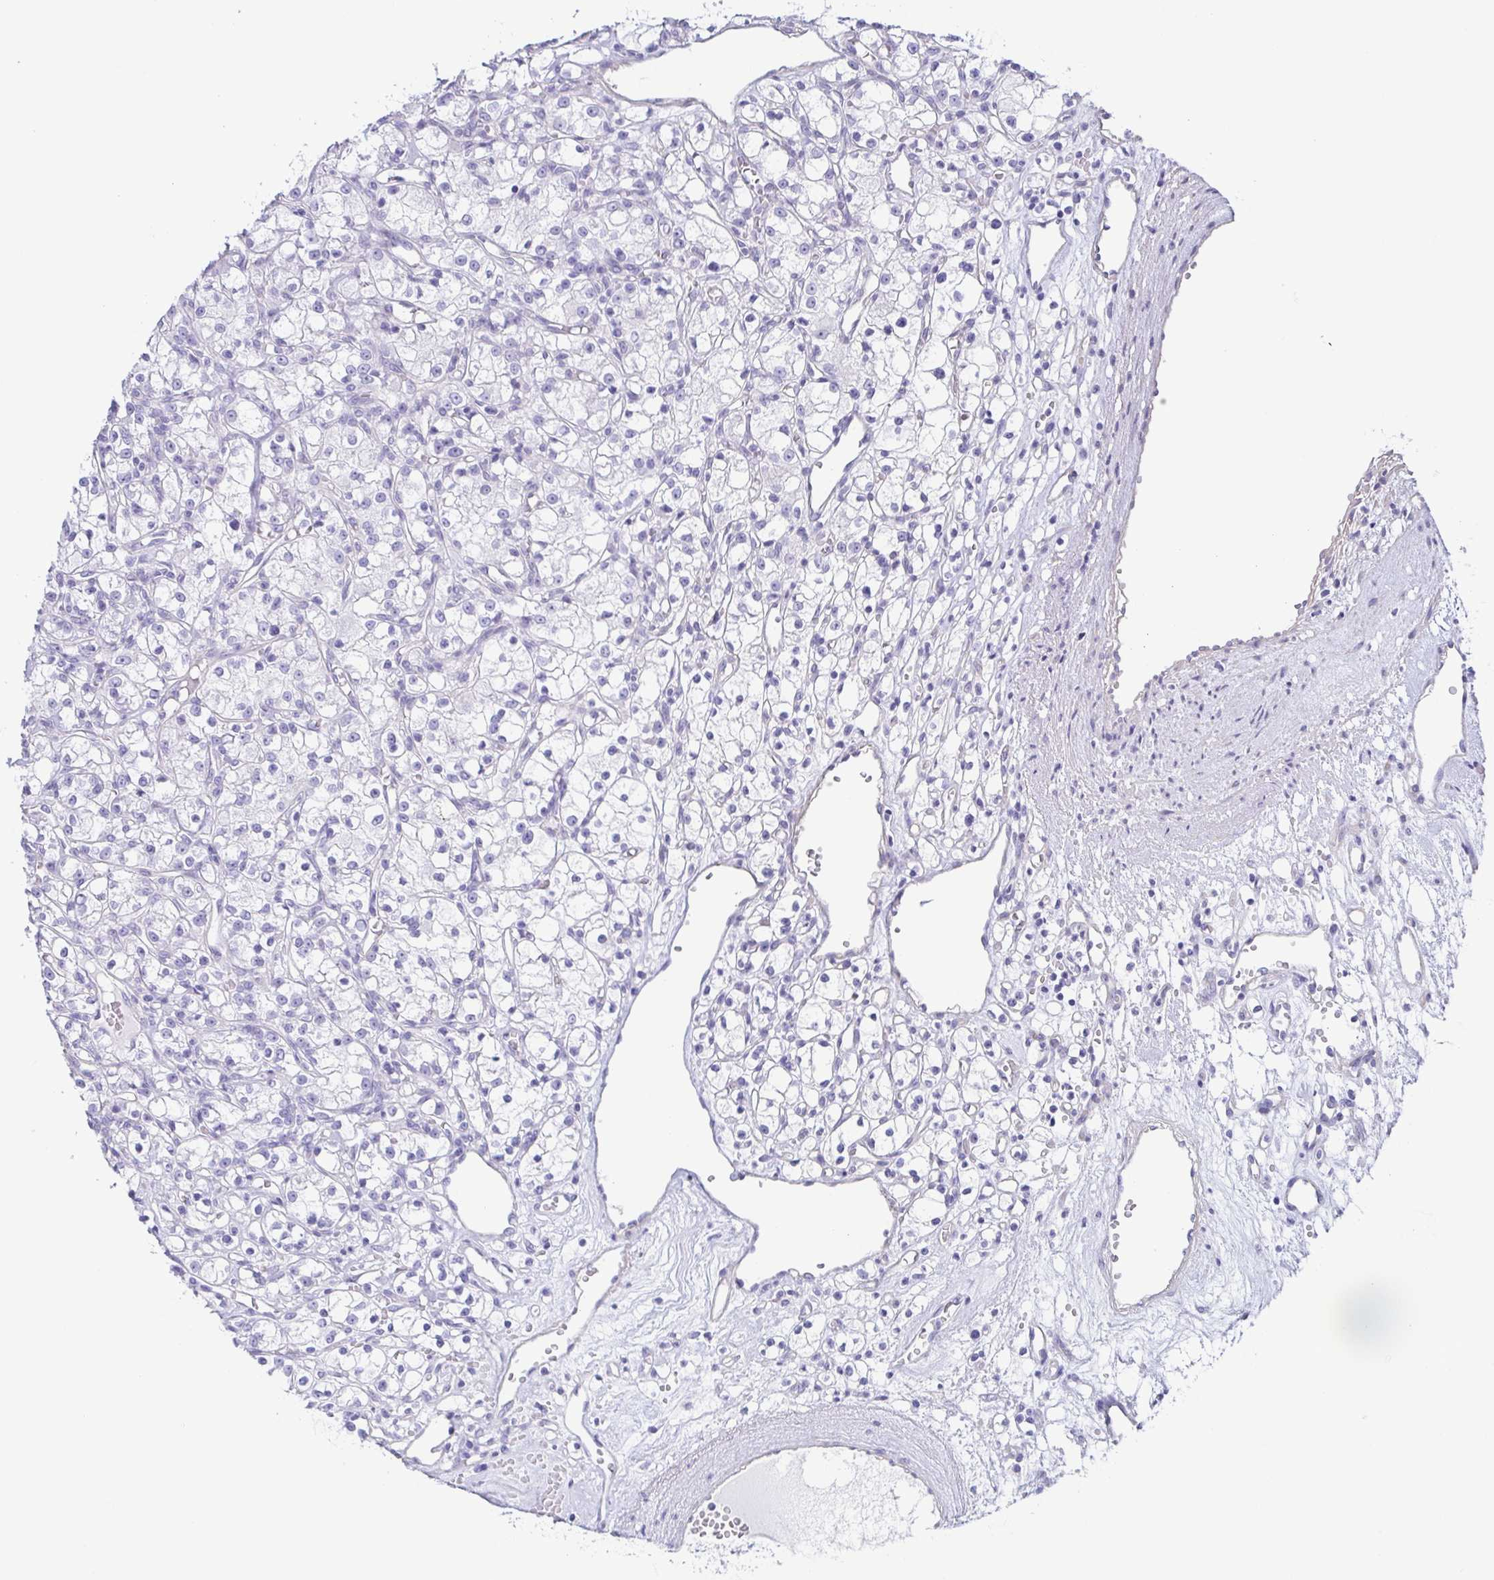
{"staining": {"intensity": "negative", "quantity": "none", "location": "none"}, "tissue": "renal cancer", "cell_type": "Tumor cells", "image_type": "cancer", "snomed": [{"axis": "morphology", "description": "Adenocarcinoma, NOS"}, {"axis": "topography", "description": "Kidney"}], "caption": "Tumor cells show no significant protein expression in renal cancer.", "gene": "PRR4", "patient": {"sex": "female", "age": 59}}